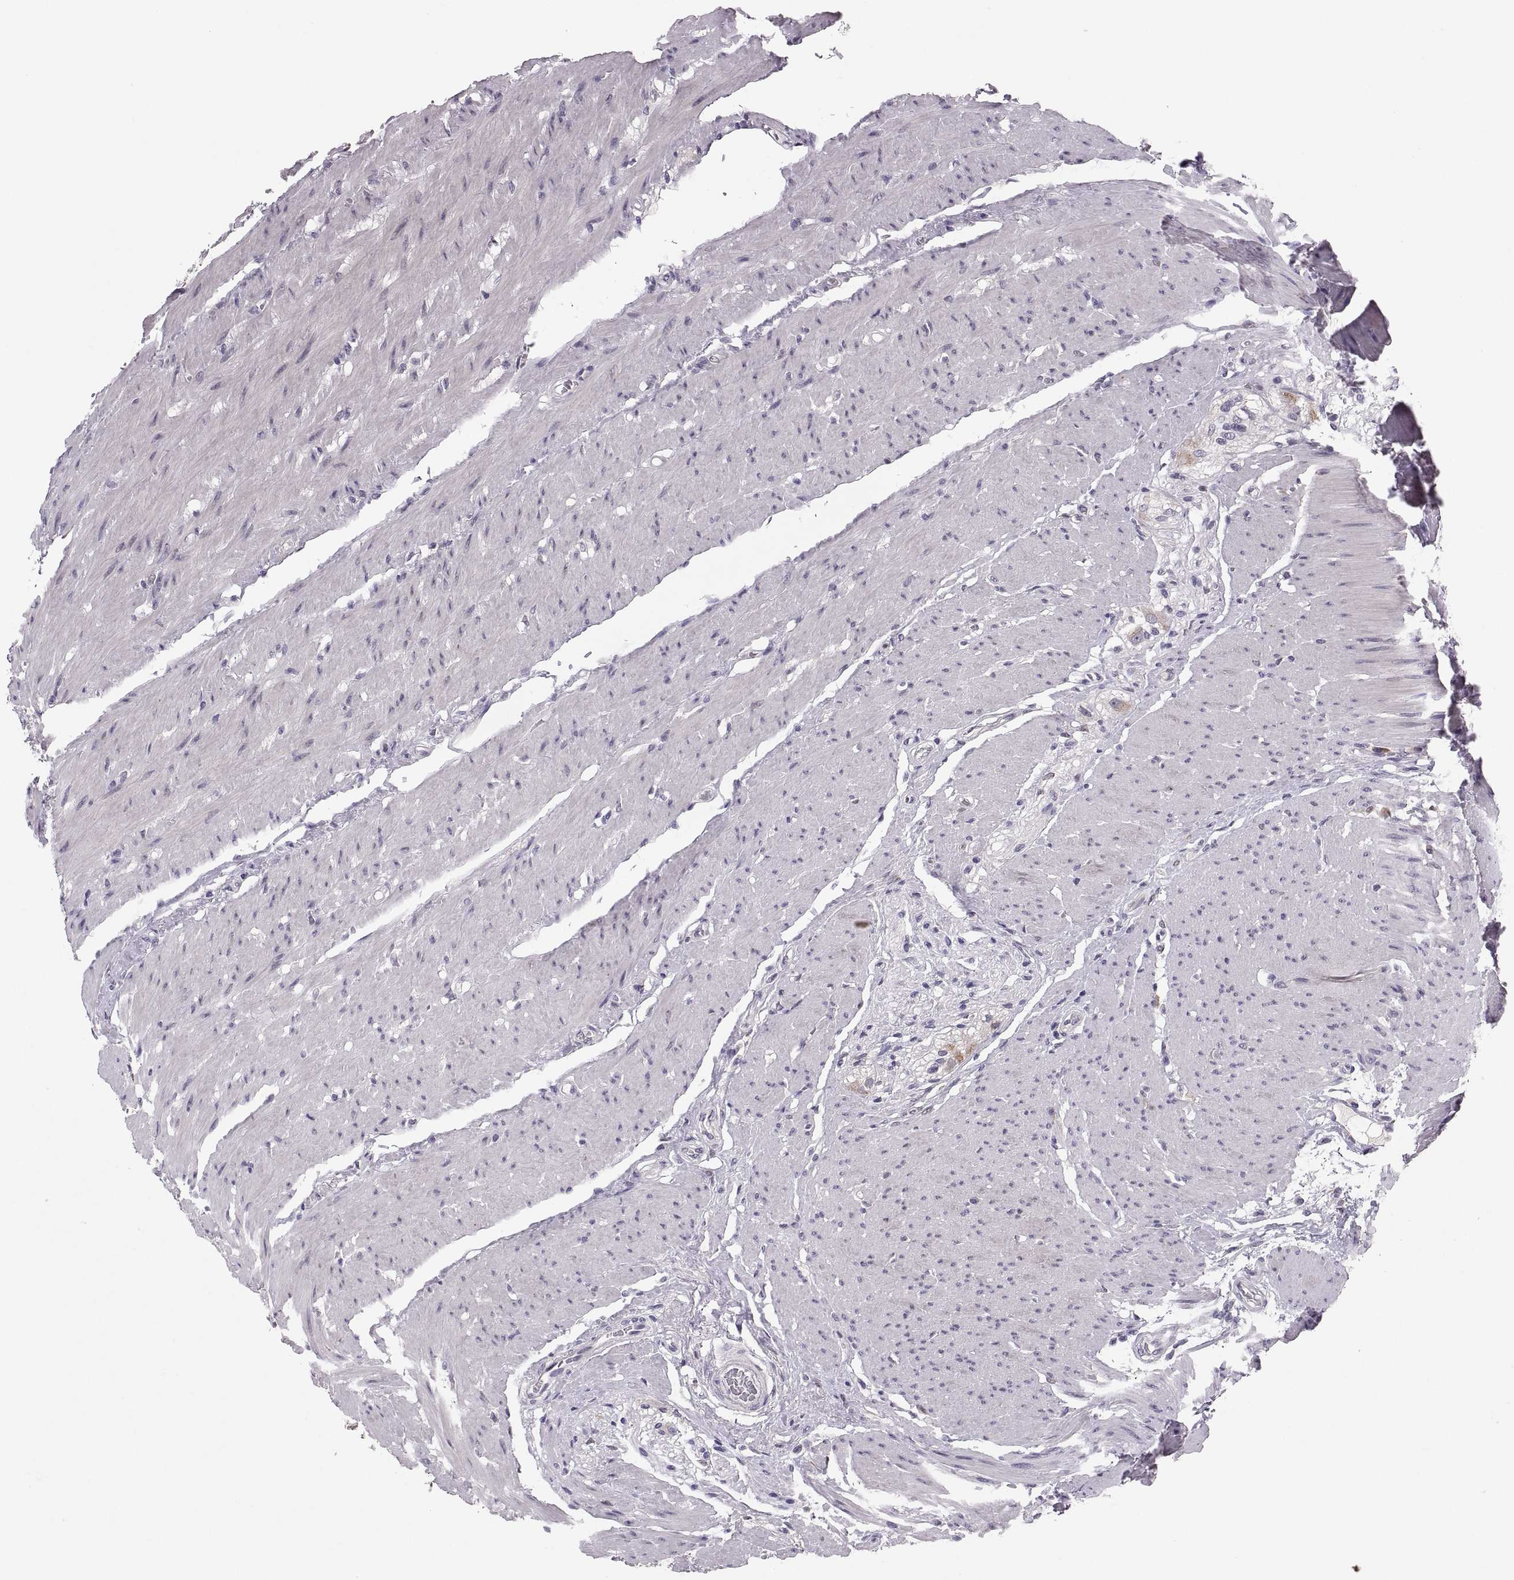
{"staining": {"intensity": "negative", "quantity": "none", "location": "none"}, "tissue": "colon", "cell_type": "Endothelial cells", "image_type": "normal", "snomed": [{"axis": "morphology", "description": "Normal tissue, NOS"}, {"axis": "topography", "description": "Colon"}], "caption": "Immunohistochemistry of normal human colon demonstrates no positivity in endothelial cells. Nuclei are stained in blue.", "gene": "ADH6", "patient": {"sex": "female", "age": 65}}